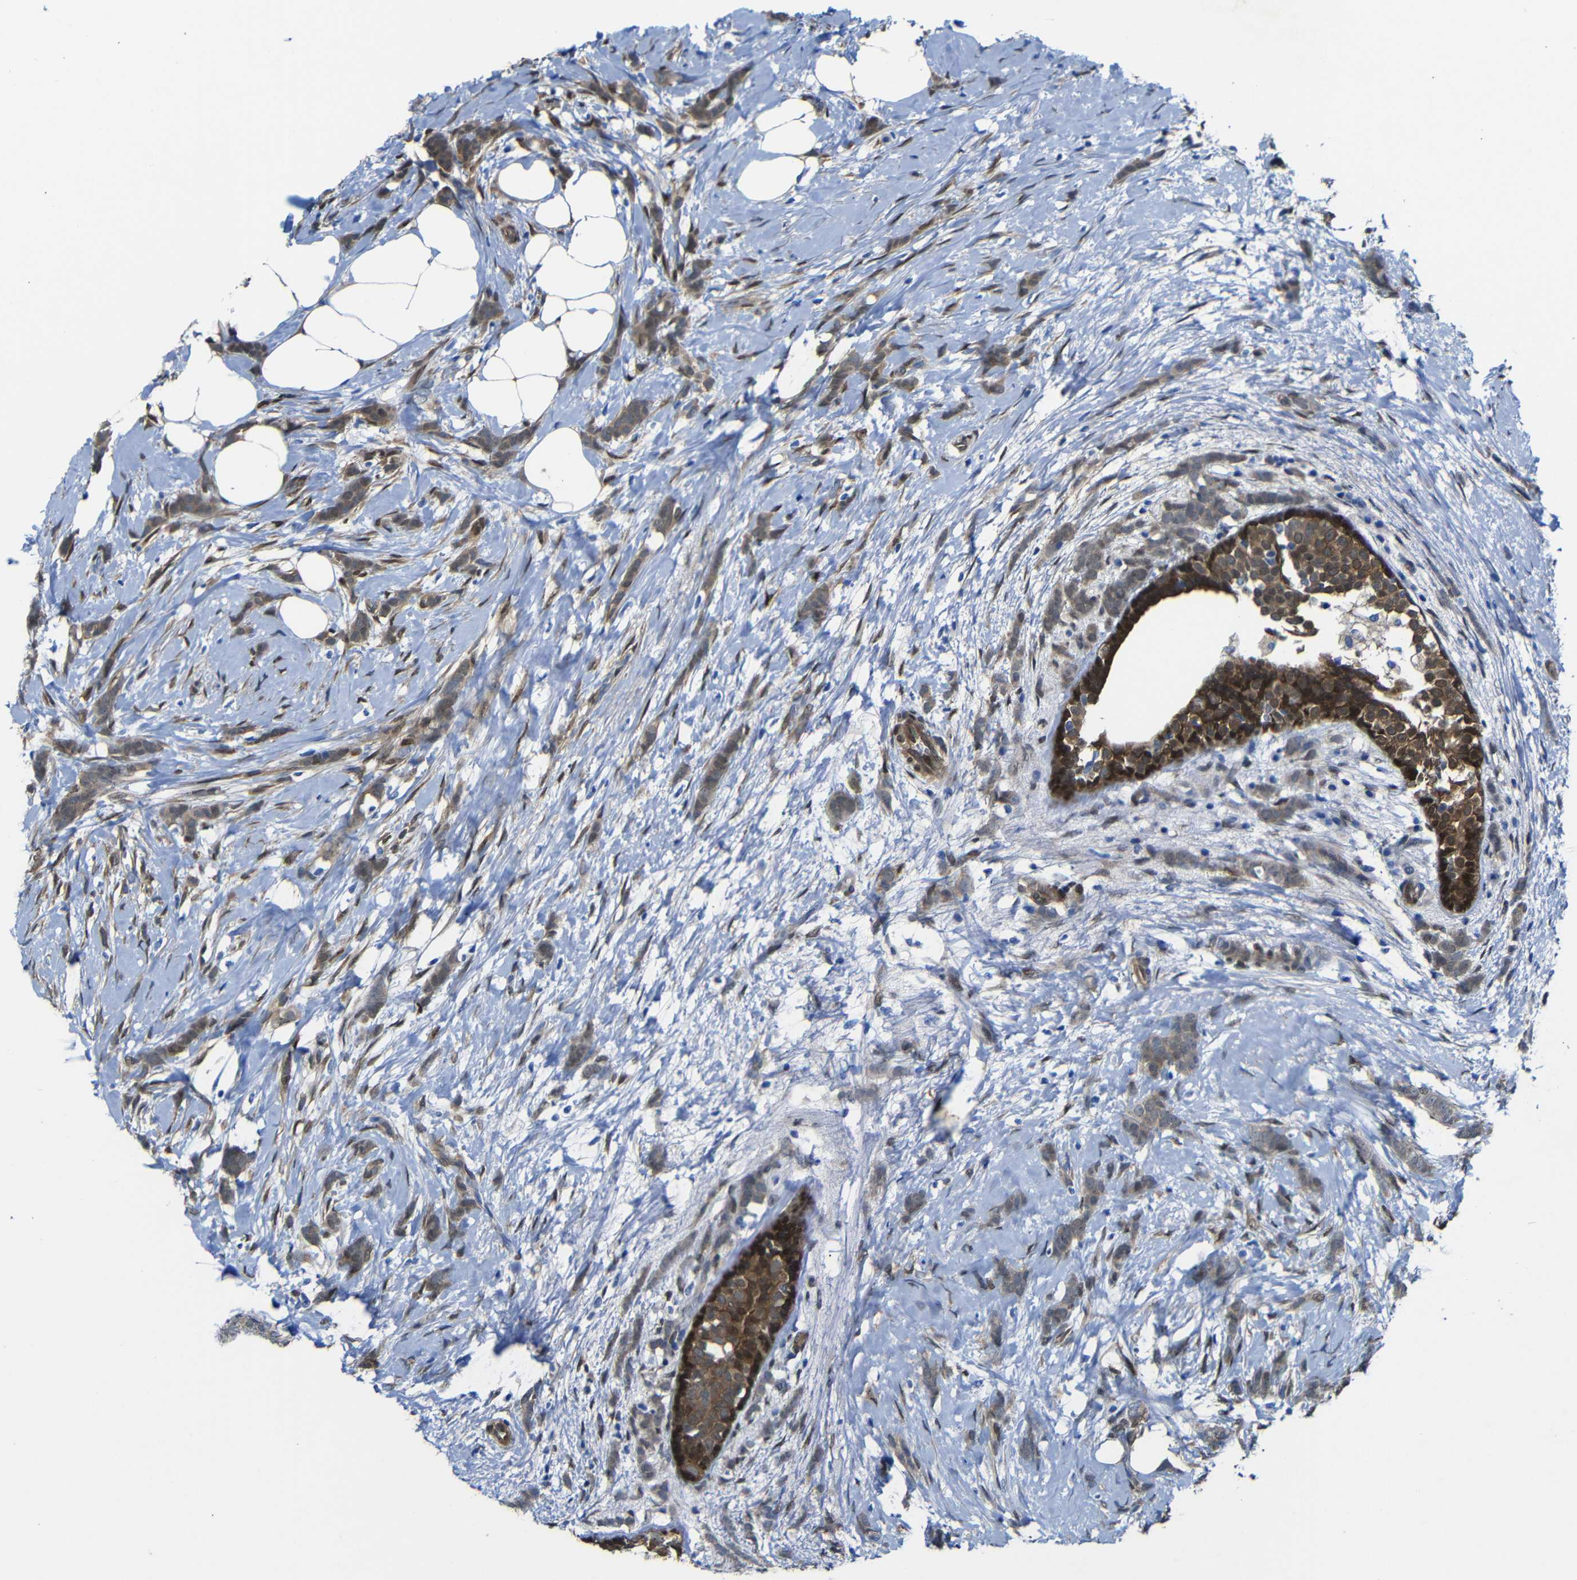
{"staining": {"intensity": "weak", "quantity": ">75%", "location": "cytoplasmic/membranous"}, "tissue": "breast cancer", "cell_type": "Tumor cells", "image_type": "cancer", "snomed": [{"axis": "morphology", "description": "Lobular carcinoma, in situ"}, {"axis": "morphology", "description": "Lobular carcinoma"}, {"axis": "topography", "description": "Breast"}], "caption": "IHC photomicrograph of human breast lobular carcinoma in situ stained for a protein (brown), which shows low levels of weak cytoplasmic/membranous staining in approximately >75% of tumor cells.", "gene": "YAP1", "patient": {"sex": "female", "age": 41}}